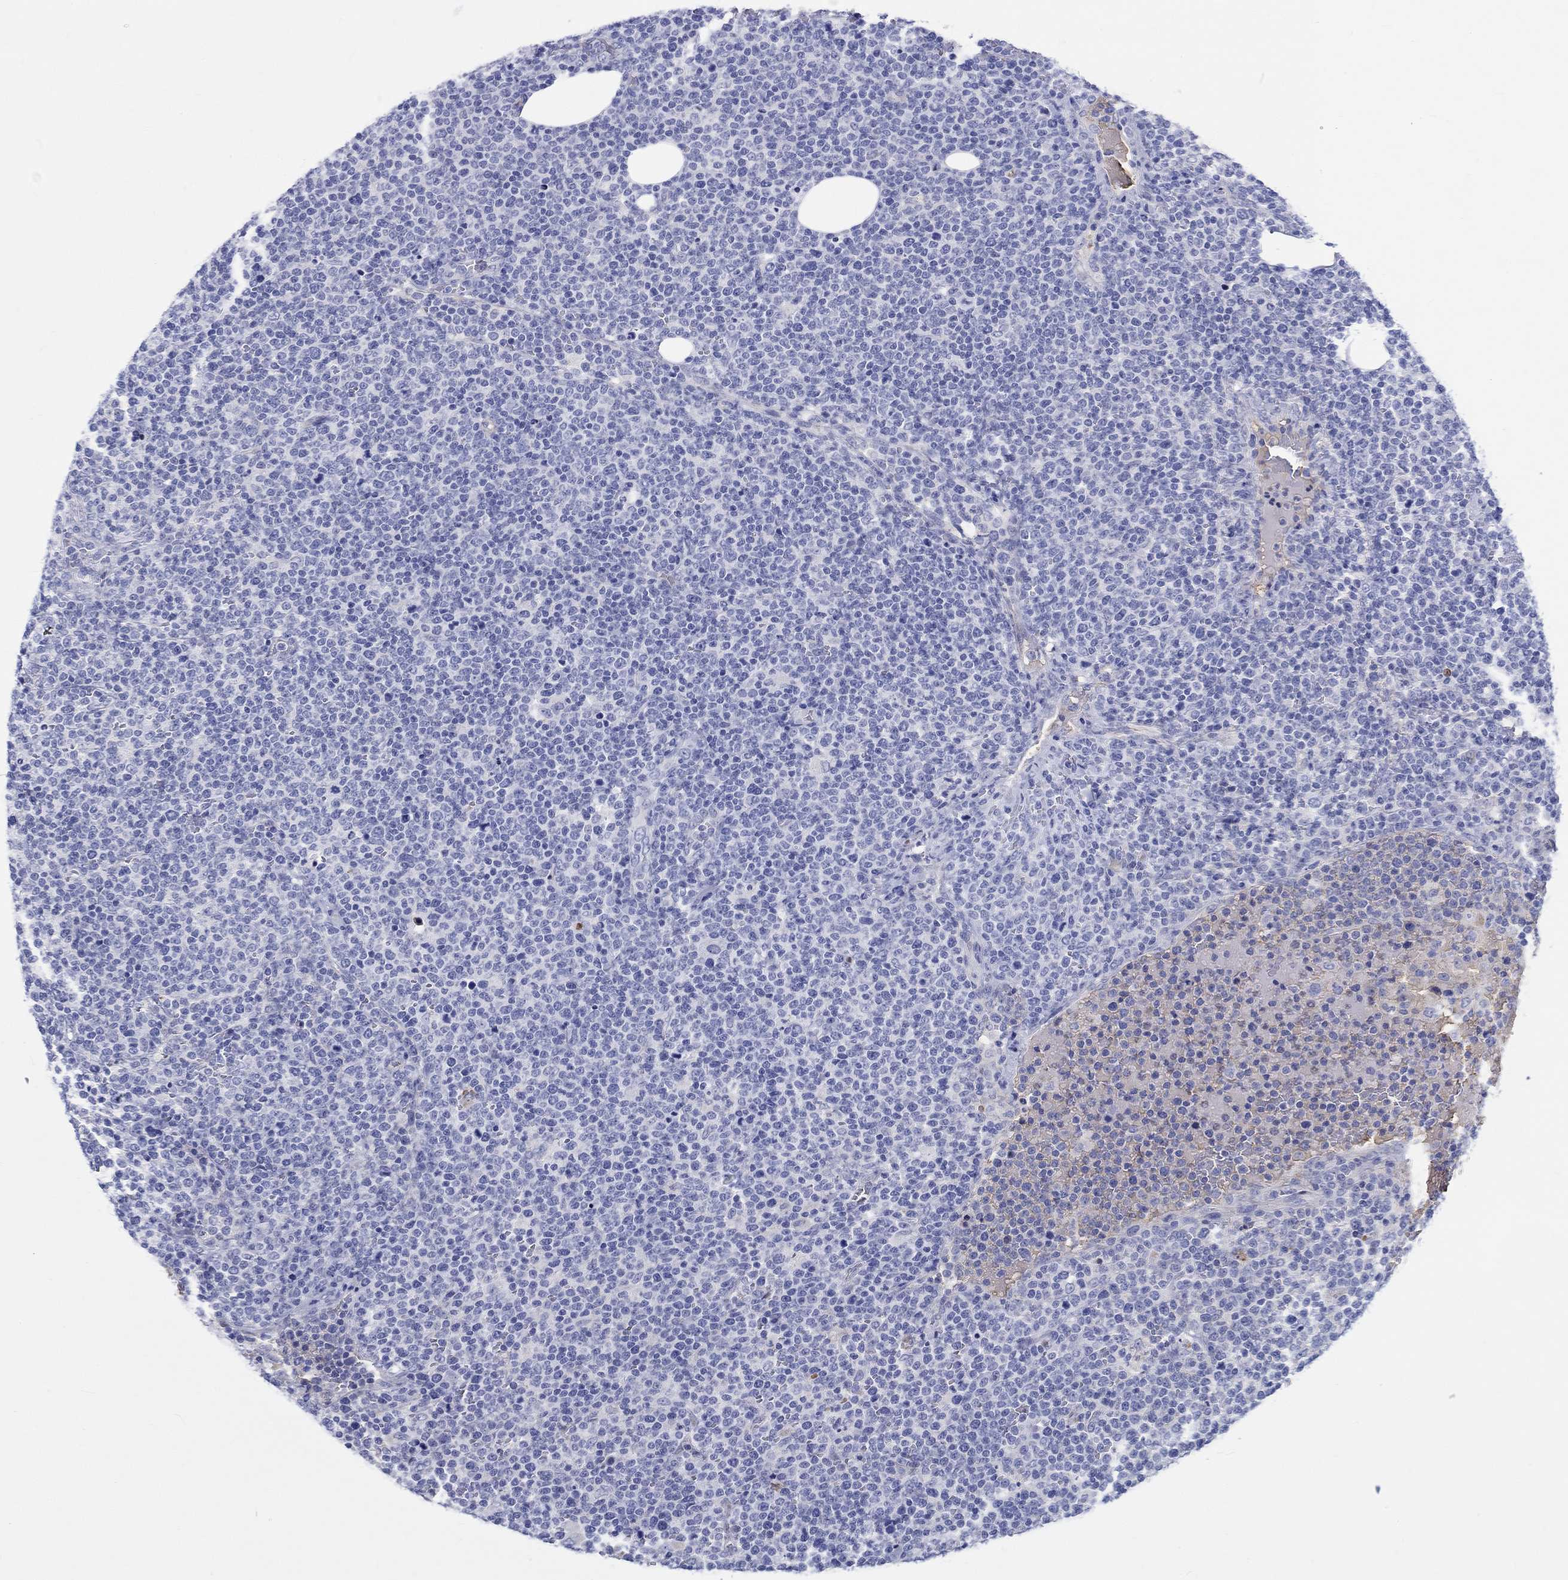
{"staining": {"intensity": "negative", "quantity": "none", "location": "none"}, "tissue": "lymphoma", "cell_type": "Tumor cells", "image_type": "cancer", "snomed": [{"axis": "morphology", "description": "Malignant lymphoma, non-Hodgkin's type, High grade"}, {"axis": "topography", "description": "Lymph node"}], "caption": "High power microscopy image of an immunohistochemistry (IHC) photomicrograph of lymphoma, revealing no significant expression in tumor cells. The staining is performed using DAB brown chromogen with nuclei counter-stained in using hematoxylin.", "gene": "CDY2B", "patient": {"sex": "male", "age": 61}}